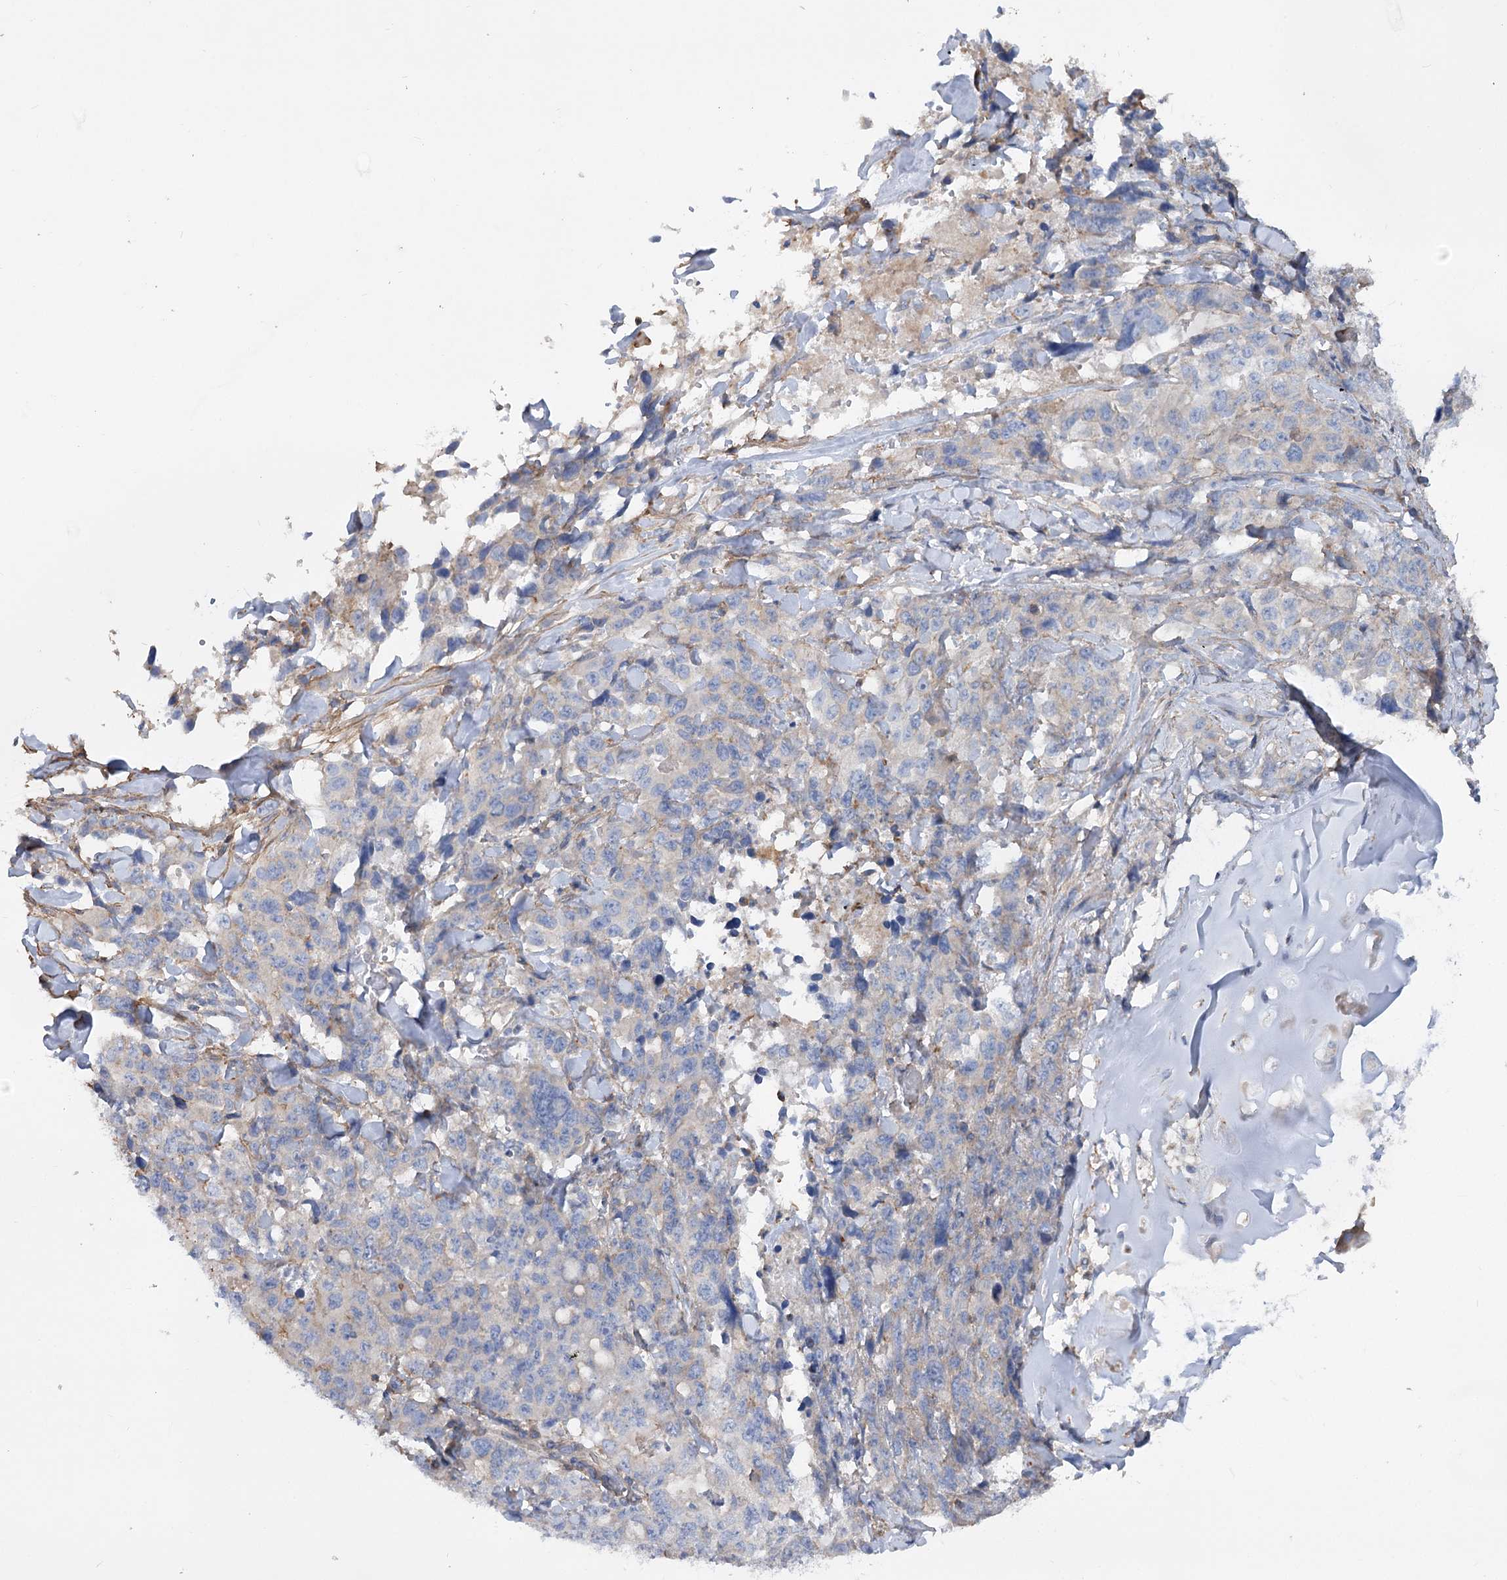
{"staining": {"intensity": "negative", "quantity": "none", "location": "none"}, "tissue": "lung cancer", "cell_type": "Tumor cells", "image_type": "cancer", "snomed": [{"axis": "morphology", "description": "Adenocarcinoma, NOS"}, {"axis": "topography", "description": "Lung"}], "caption": "An IHC micrograph of lung adenocarcinoma is shown. There is no staining in tumor cells of lung adenocarcinoma.", "gene": "LARP1B", "patient": {"sex": "female", "age": 51}}